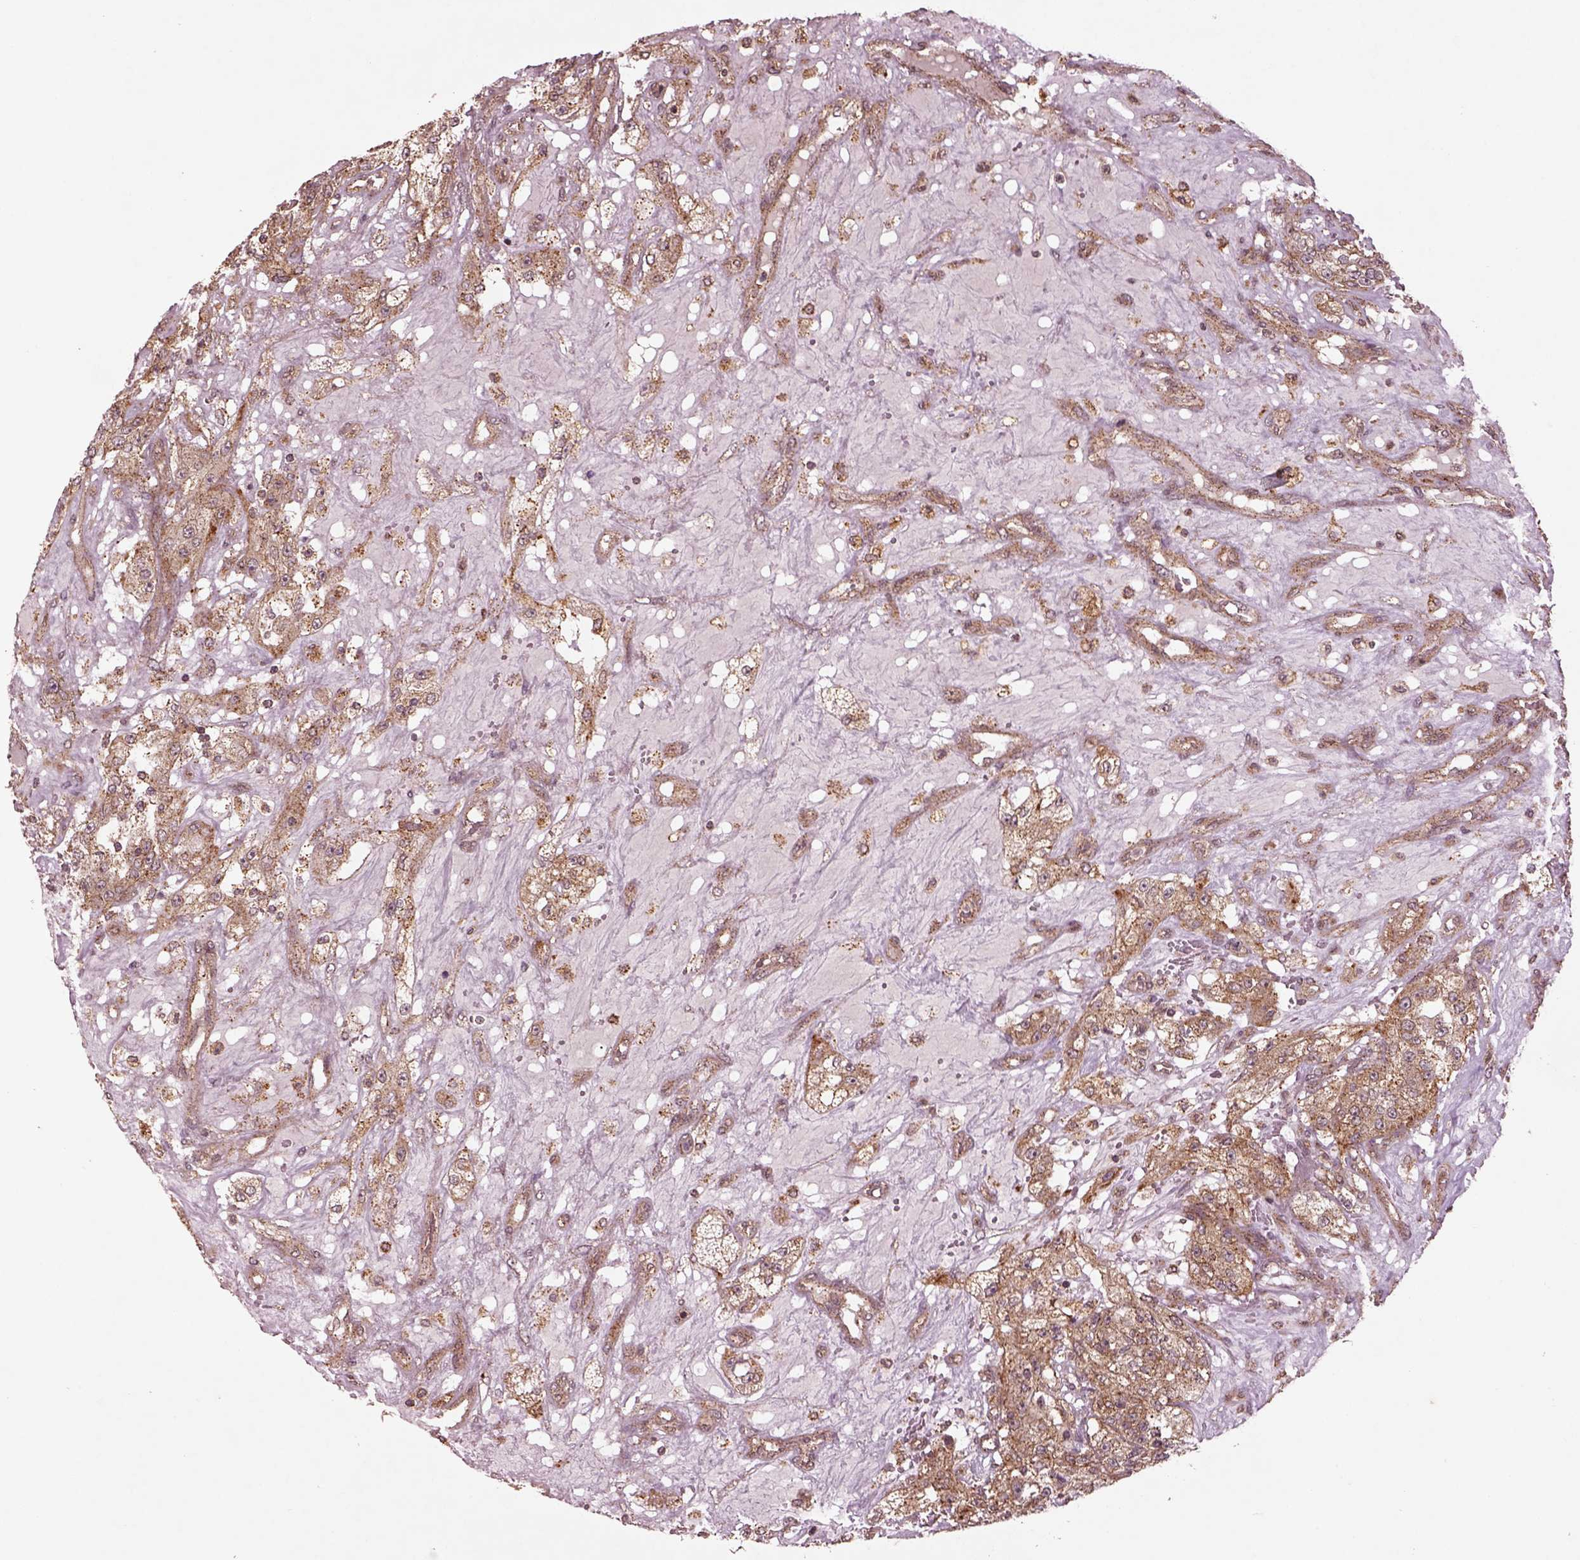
{"staining": {"intensity": "moderate", "quantity": "25%-75%", "location": "cytoplasmic/membranous"}, "tissue": "renal cancer", "cell_type": "Tumor cells", "image_type": "cancer", "snomed": [{"axis": "morphology", "description": "Adenocarcinoma, NOS"}, {"axis": "topography", "description": "Kidney"}], "caption": "Protein staining displays moderate cytoplasmic/membranous staining in about 25%-75% of tumor cells in adenocarcinoma (renal).", "gene": "WASHC2A", "patient": {"sex": "female", "age": 63}}